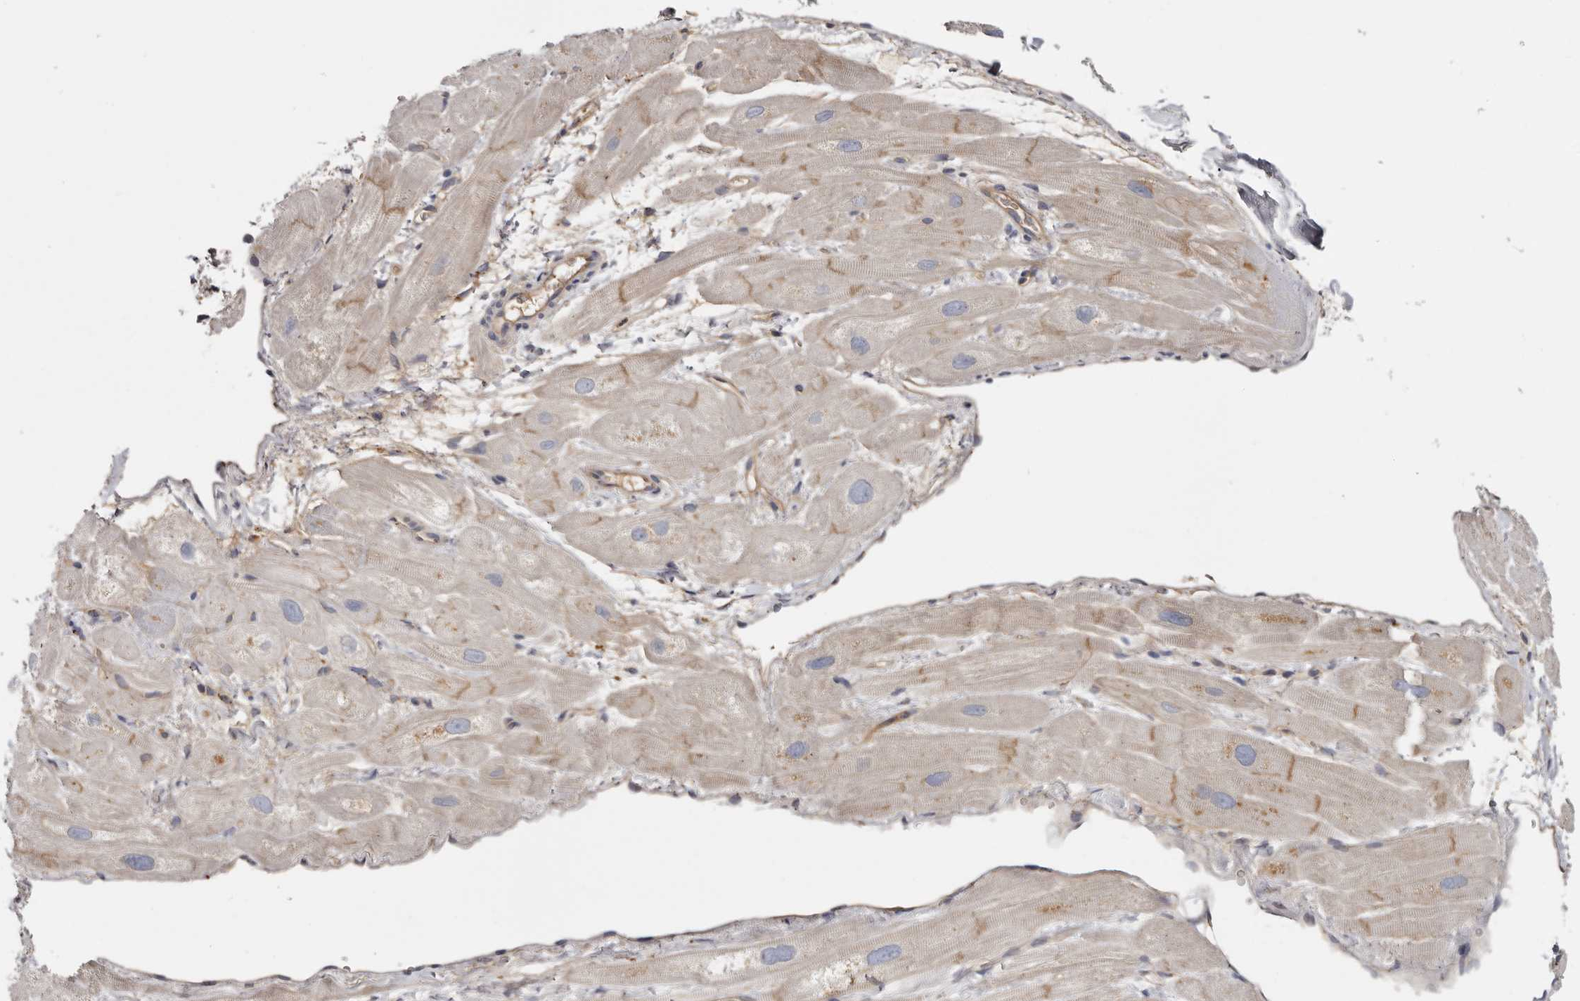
{"staining": {"intensity": "moderate", "quantity": "25%-75%", "location": "cytoplasmic/membranous"}, "tissue": "heart muscle", "cell_type": "Cardiomyocytes", "image_type": "normal", "snomed": [{"axis": "morphology", "description": "Normal tissue, NOS"}, {"axis": "topography", "description": "Heart"}], "caption": "This histopathology image displays IHC staining of normal heart muscle, with medium moderate cytoplasmic/membranous staining in about 25%-75% of cardiomyocytes.", "gene": "INKA2", "patient": {"sex": "male", "age": 49}}